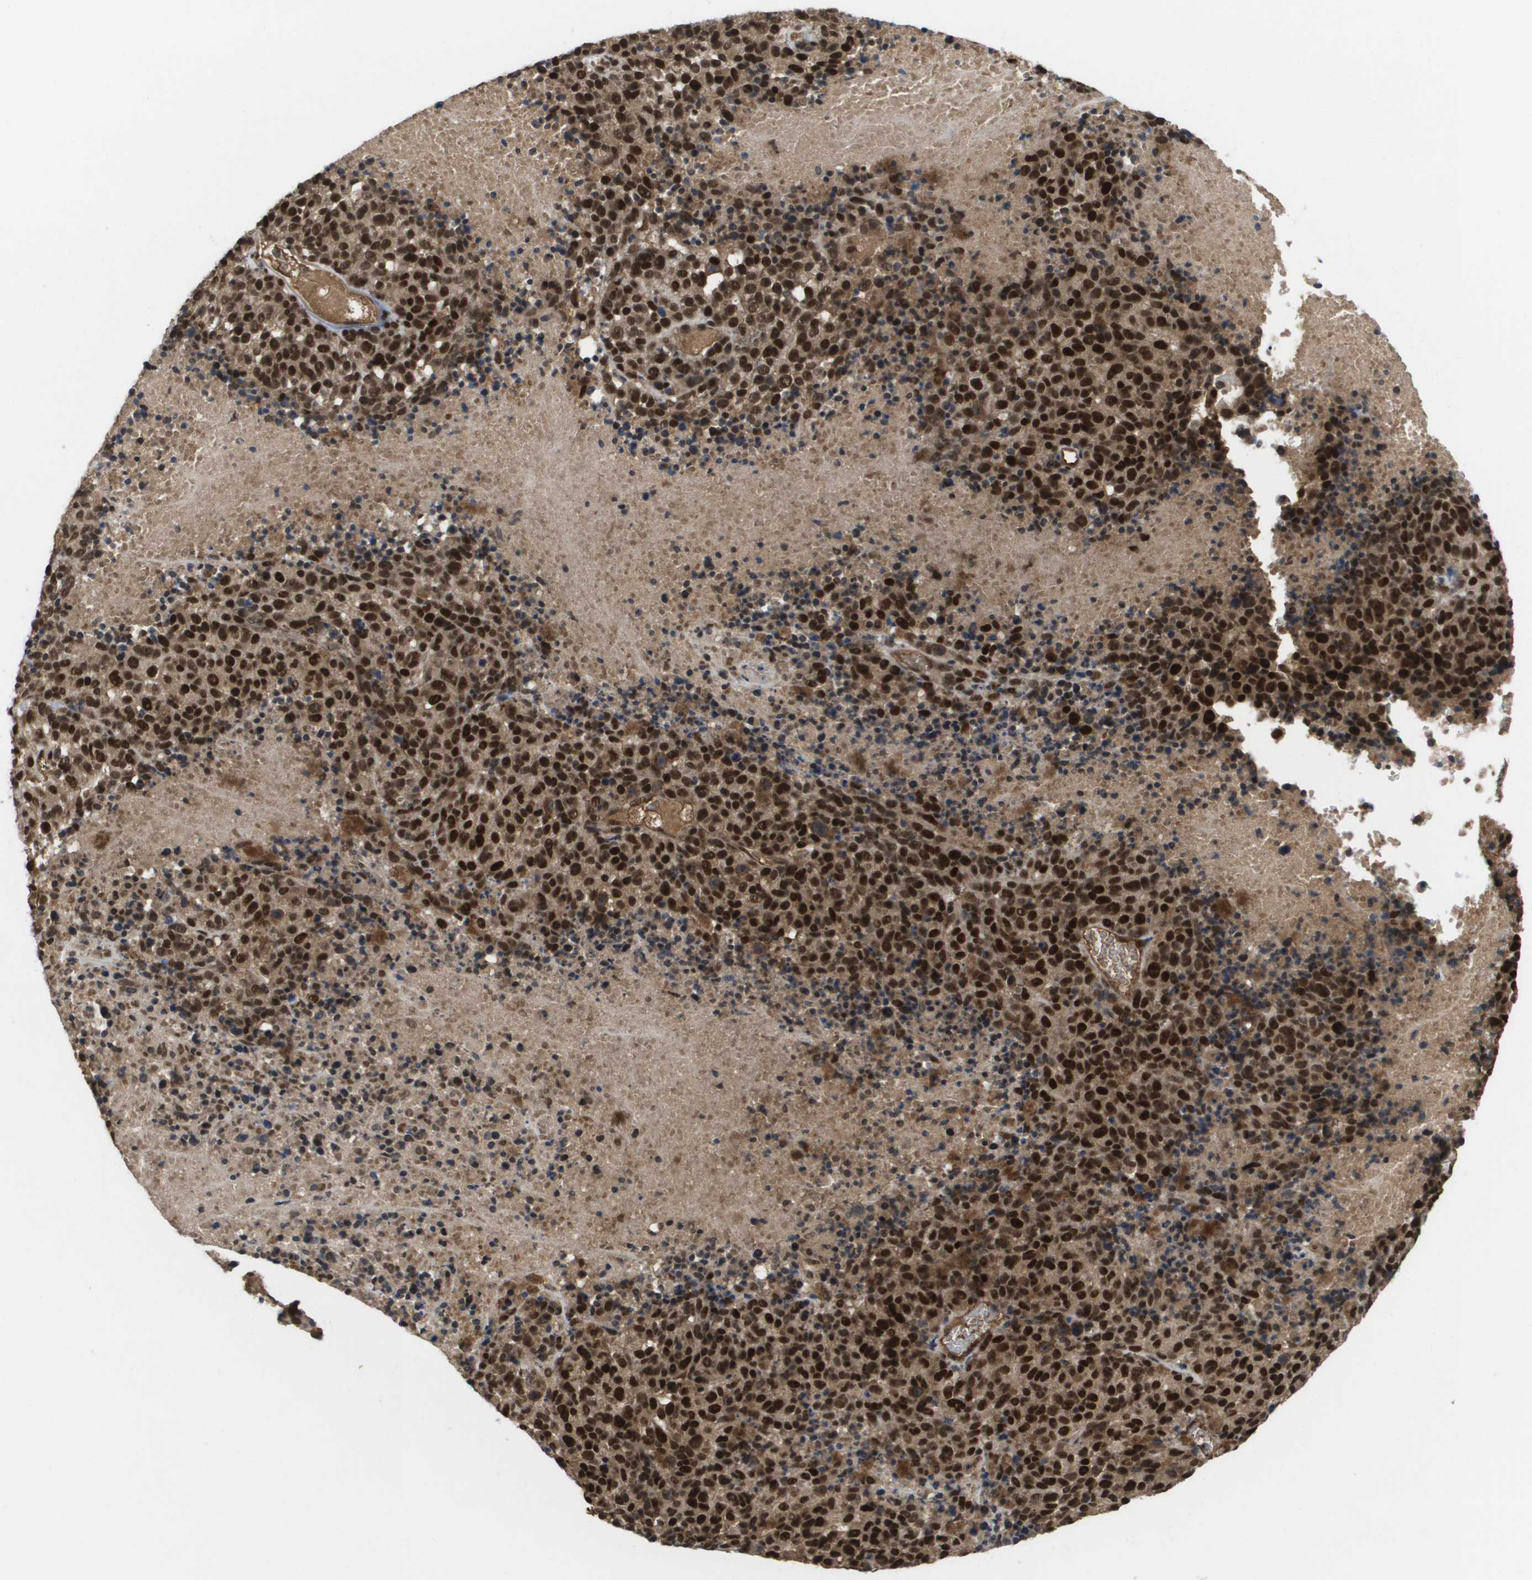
{"staining": {"intensity": "strong", "quantity": ">75%", "location": "cytoplasmic/membranous,nuclear"}, "tissue": "melanoma", "cell_type": "Tumor cells", "image_type": "cancer", "snomed": [{"axis": "morphology", "description": "Malignant melanoma, Metastatic site"}, {"axis": "topography", "description": "Cerebral cortex"}], "caption": "This micrograph shows melanoma stained with immunohistochemistry to label a protein in brown. The cytoplasmic/membranous and nuclear of tumor cells show strong positivity for the protein. Nuclei are counter-stained blue.", "gene": "AMBRA1", "patient": {"sex": "female", "age": 52}}